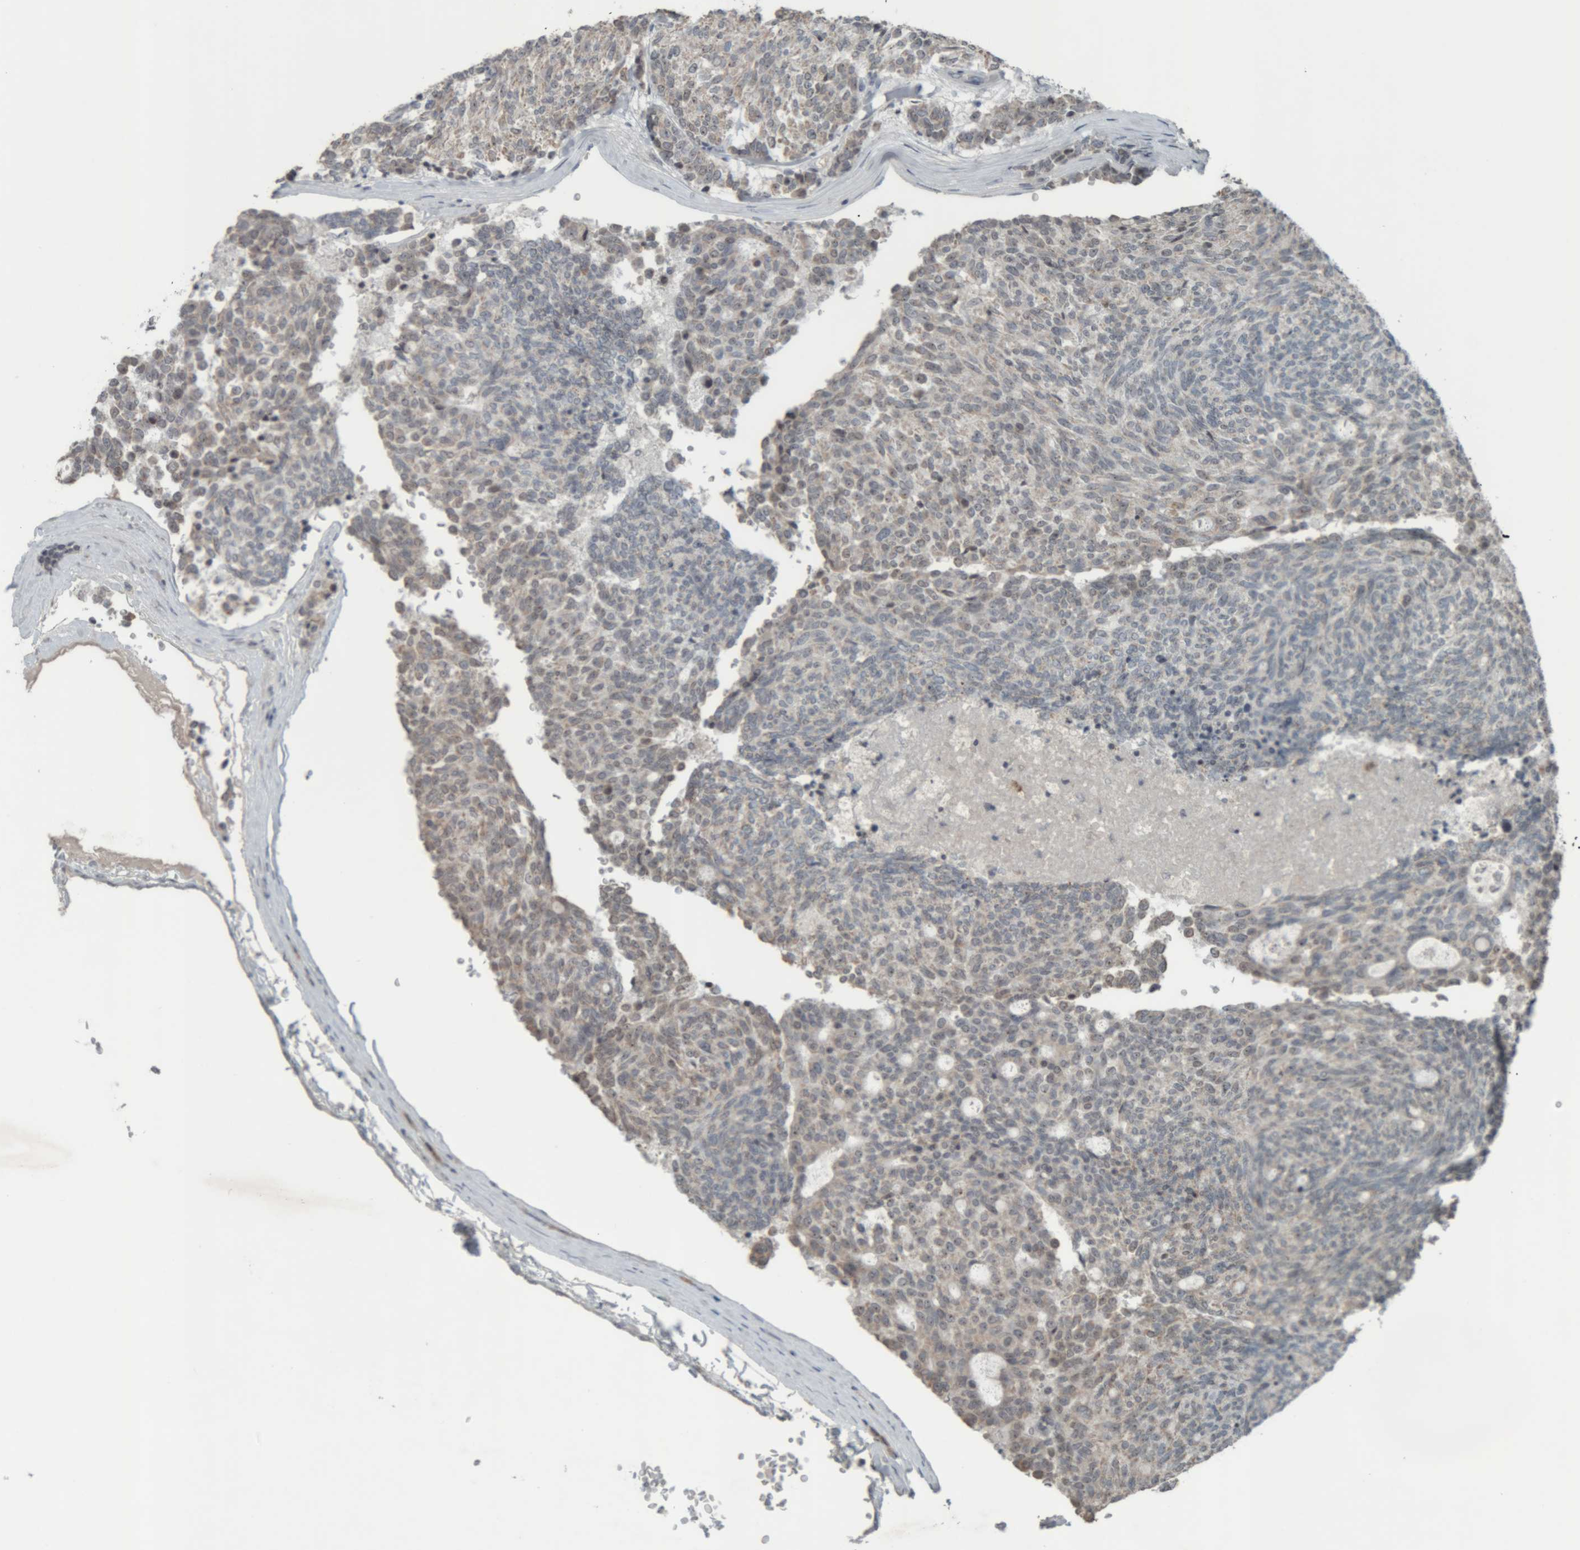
{"staining": {"intensity": "weak", "quantity": "<25%", "location": "cytoplasmic/membranous"}, "tissue": "carcinoid", "cell_type": "Tumor cells", "image_type": "cancer", "snomed": [{"axis": "morphology", "description": "Carcinoid, malignant, NOS"}, {"axis": "topography", "description": "Pancreas"}], "caption": "Immunohistochemical staining of human carcinoid exhibits no significant expression in tumor cells.", "gene": "RPF1", "patient": {"sex": "female", "age": 54}}